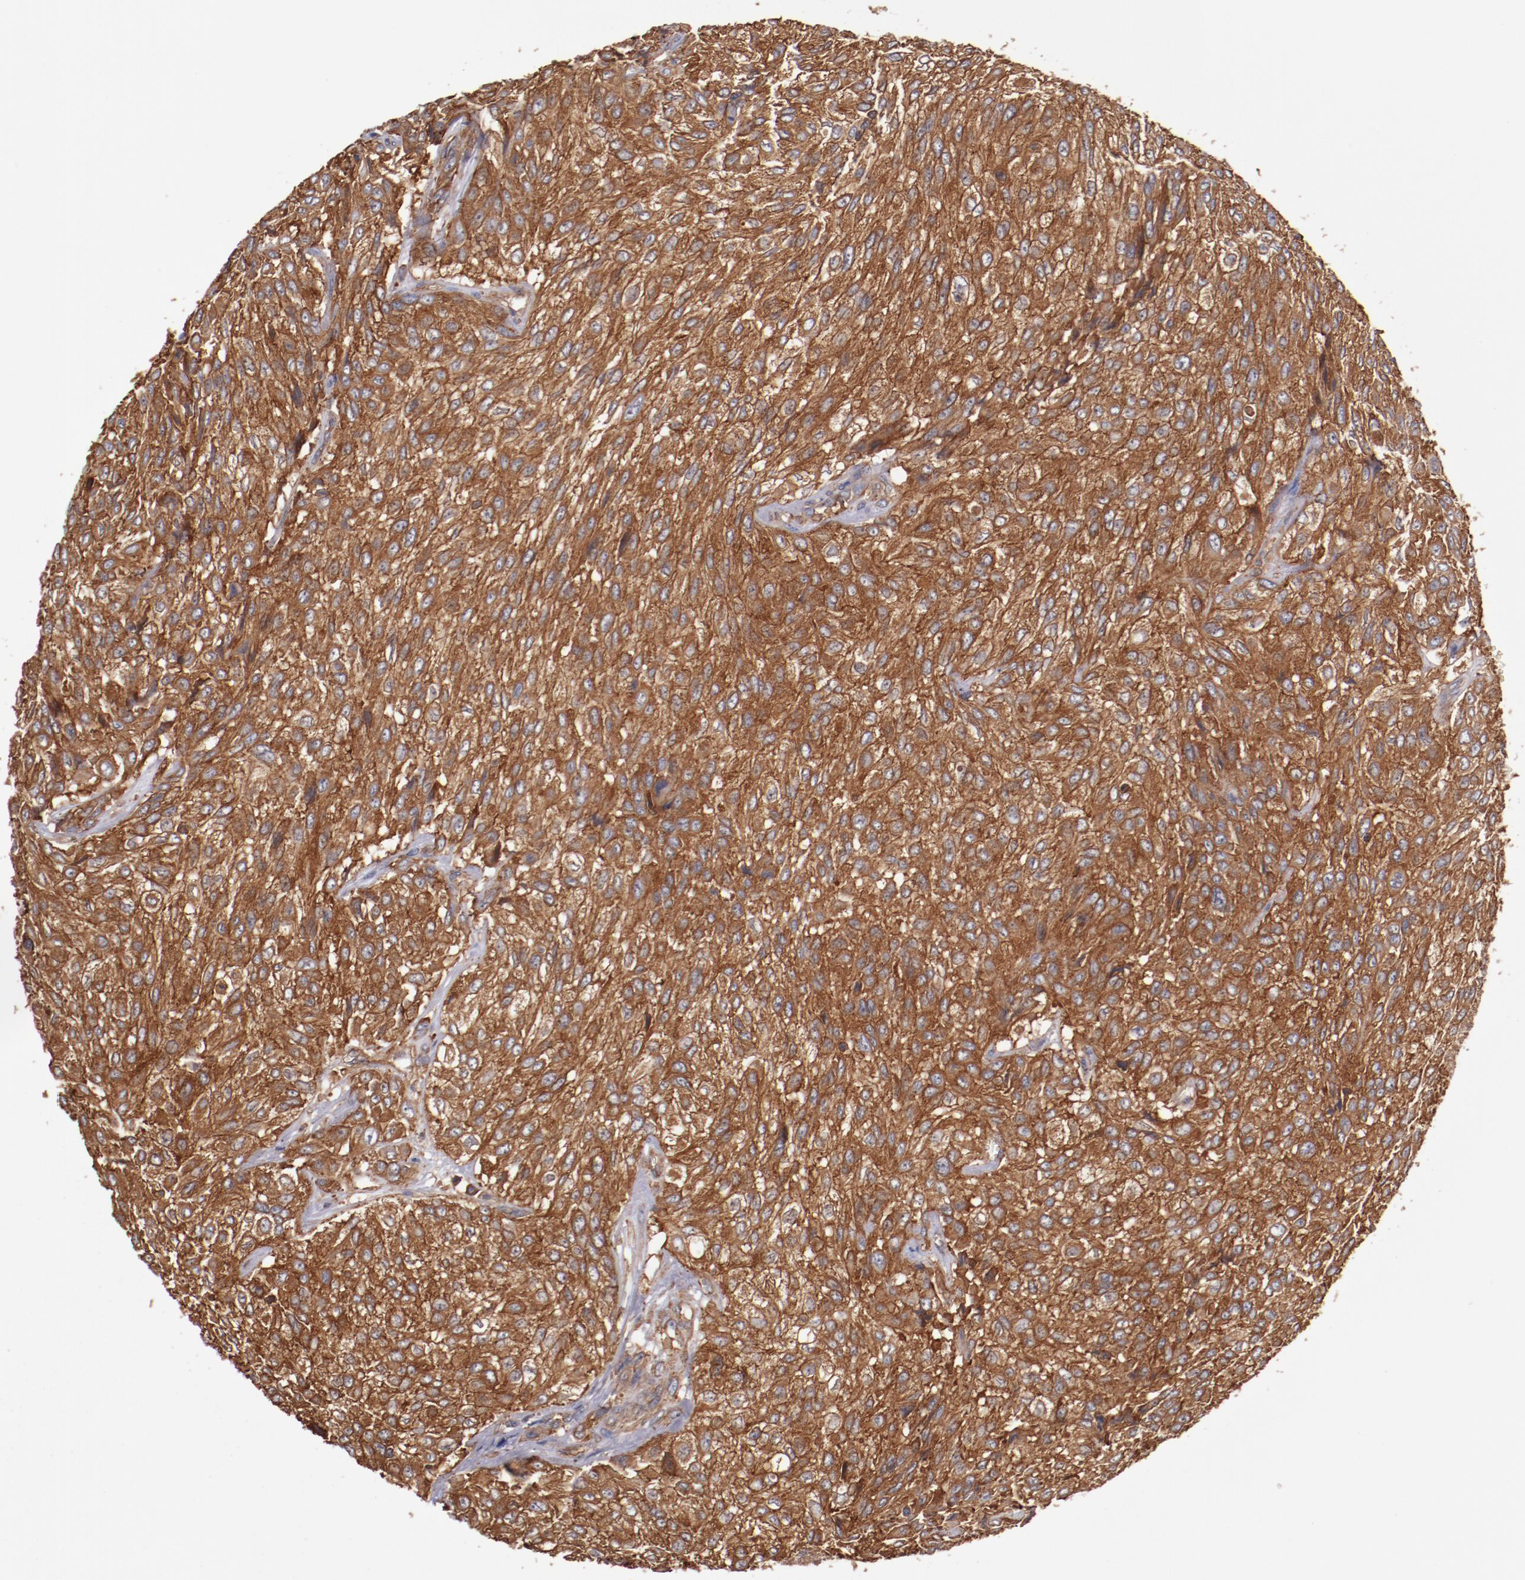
{"staining": {"intensity": "strong", "quantity": ">75%", "location": "cytoplasmic/membranous"}, "tissue": "urothelial cancer", "cell_type": "Tumor cells", "image_type": "cancer", "snomed": [{"axis": "morphology", "description": "Urothelial carcinoma, High grade"}, {"axis": "topography", "description": "Urinary bladder"}], "caption": "Immunohistochemical staining of urothelial cancer shows high levels of strong cytoplasmic/membranous protein staining in approximately >75% of tumor cells.", "gene": "TMOD3", "patient": {"sex": "male", "age": 57}}